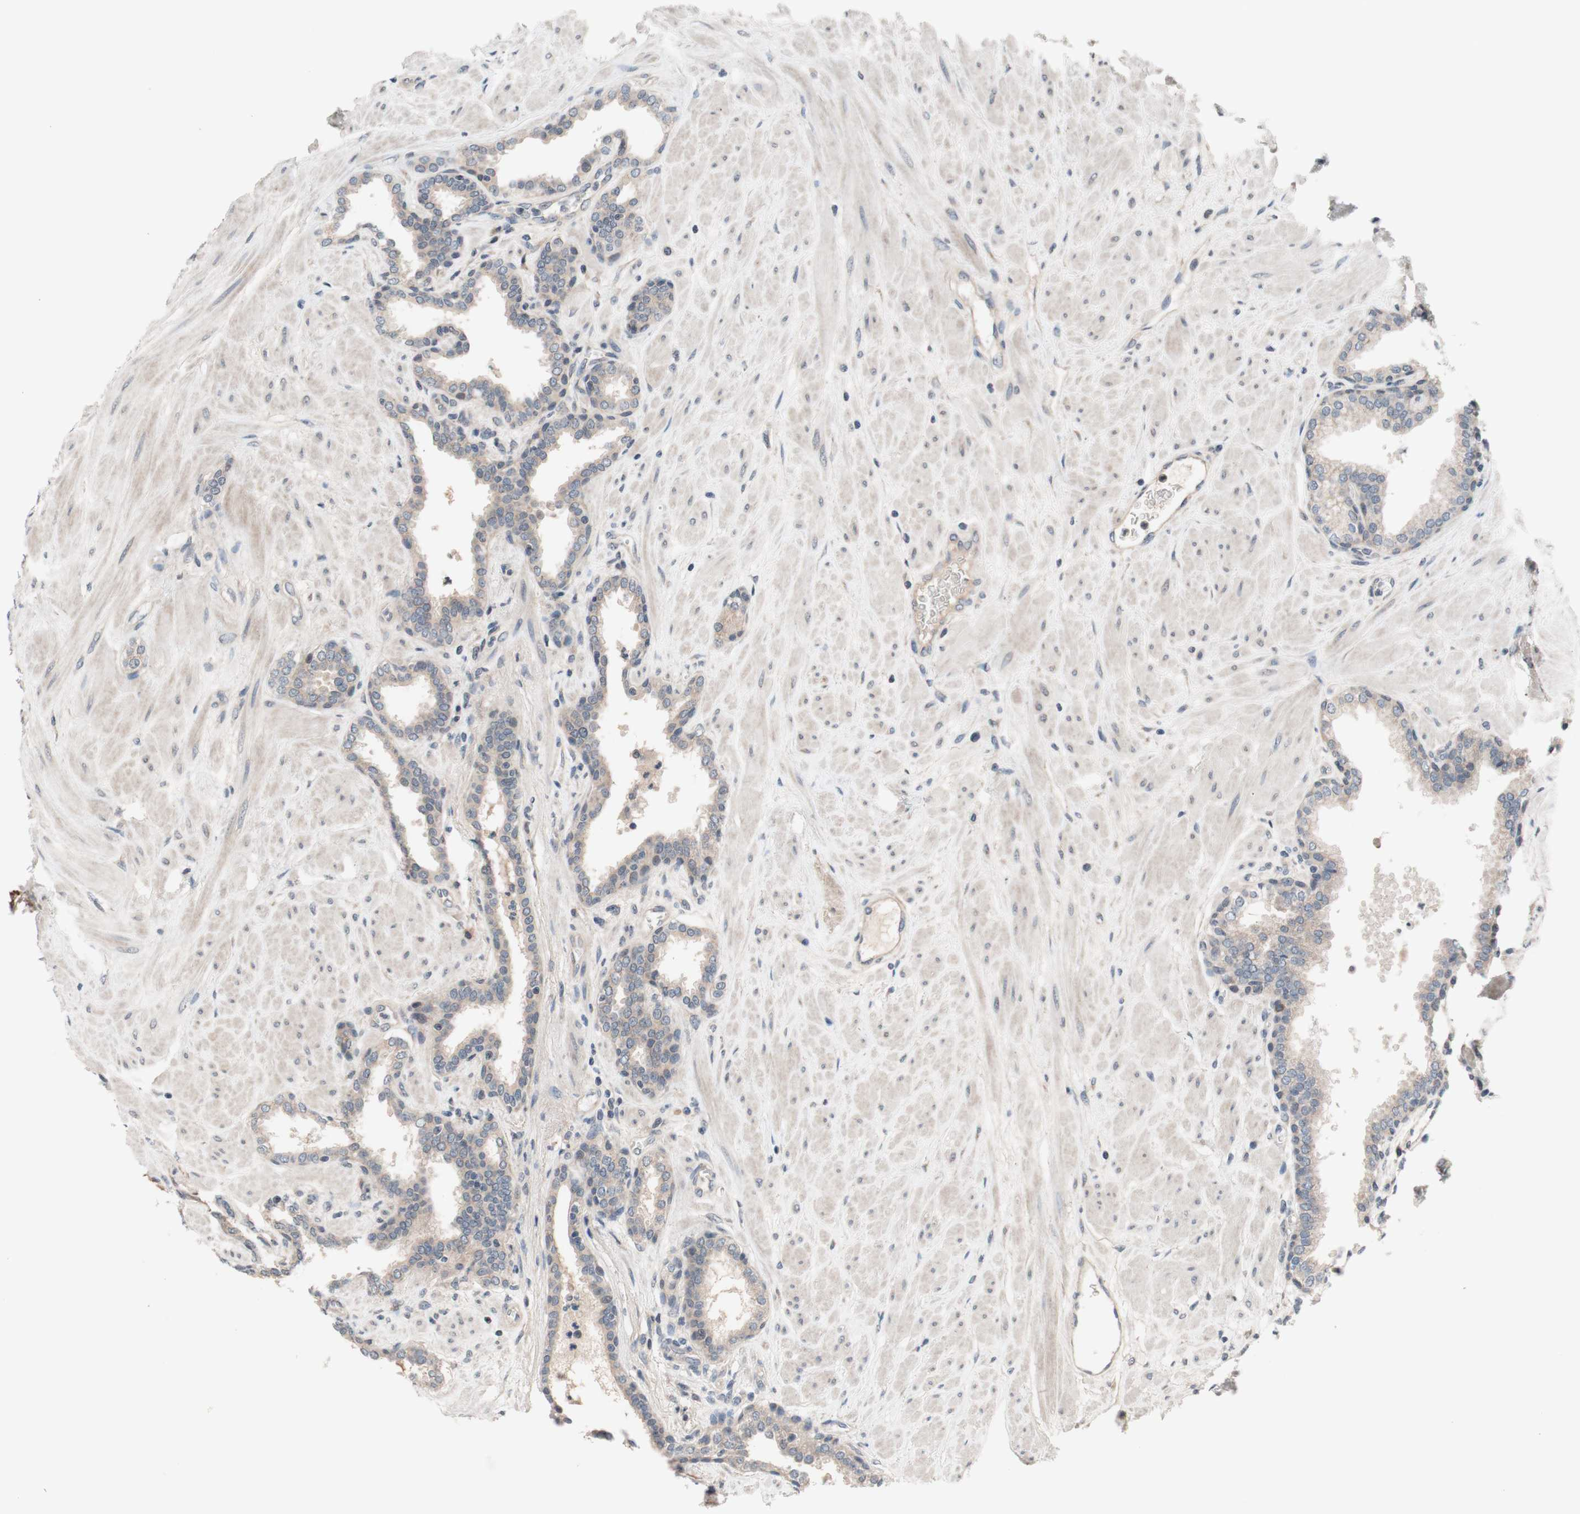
{"staining": {"intensity": "weak", "quantity": "25%-75%", "location": "cytoplasmic/membranous"}, "tissue": "prostate", "cell_type": "Glandular cells", "image_type": "normal", "snomed": [{"axis": "morphology", "description": "Normal tissue, NOS"}, {"axis": "topography", "description": "Prostate"}], "caption": "The immunohistochemical stain highlights weak cytoplasmic/membranous expression in glandular cells of normal prostate. (DAB IHC with brightfield microscopy, high magnification).", "gene": "CD55", "patient": {"sex": "male", "age": 51}}